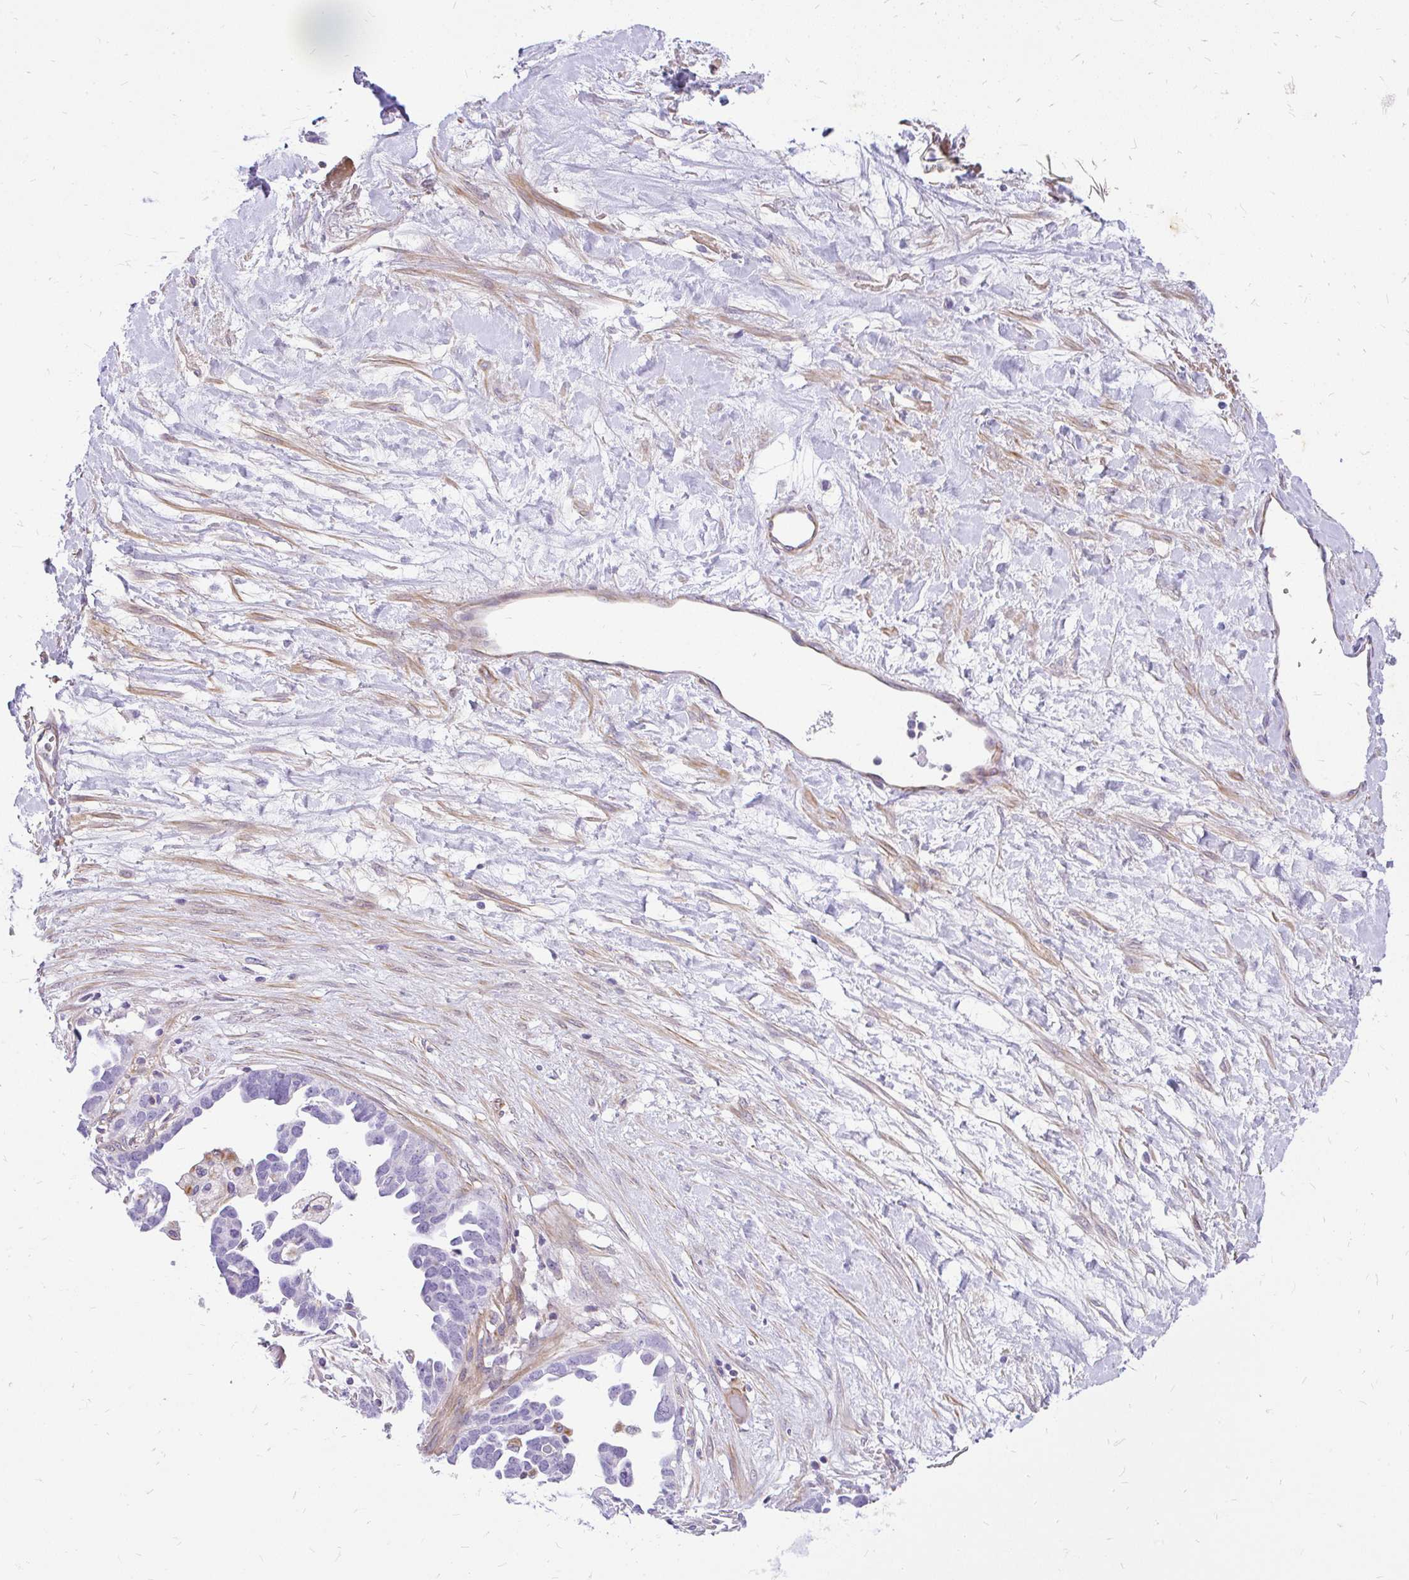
{"staining": {"intensity": "negative", "quantity": "none", "location": "none"}, "tissue": "ovarian cancer", "cell_type": "Tumor cells", "image_type": "cancer", "snomed": [{"axis": "morphology", "description": "Cystadenocarcinoma, serous, NOS"}, {"axis": "topography", "description": "Ovary"}], "caption": "This is an immunohistochemistry (IHC) image of serous cystadenocarcinoma (ovarian). There is no staining in tumor cells.", "gene": "FAM83C", "patient": {"sex": "female", "age": 54}}